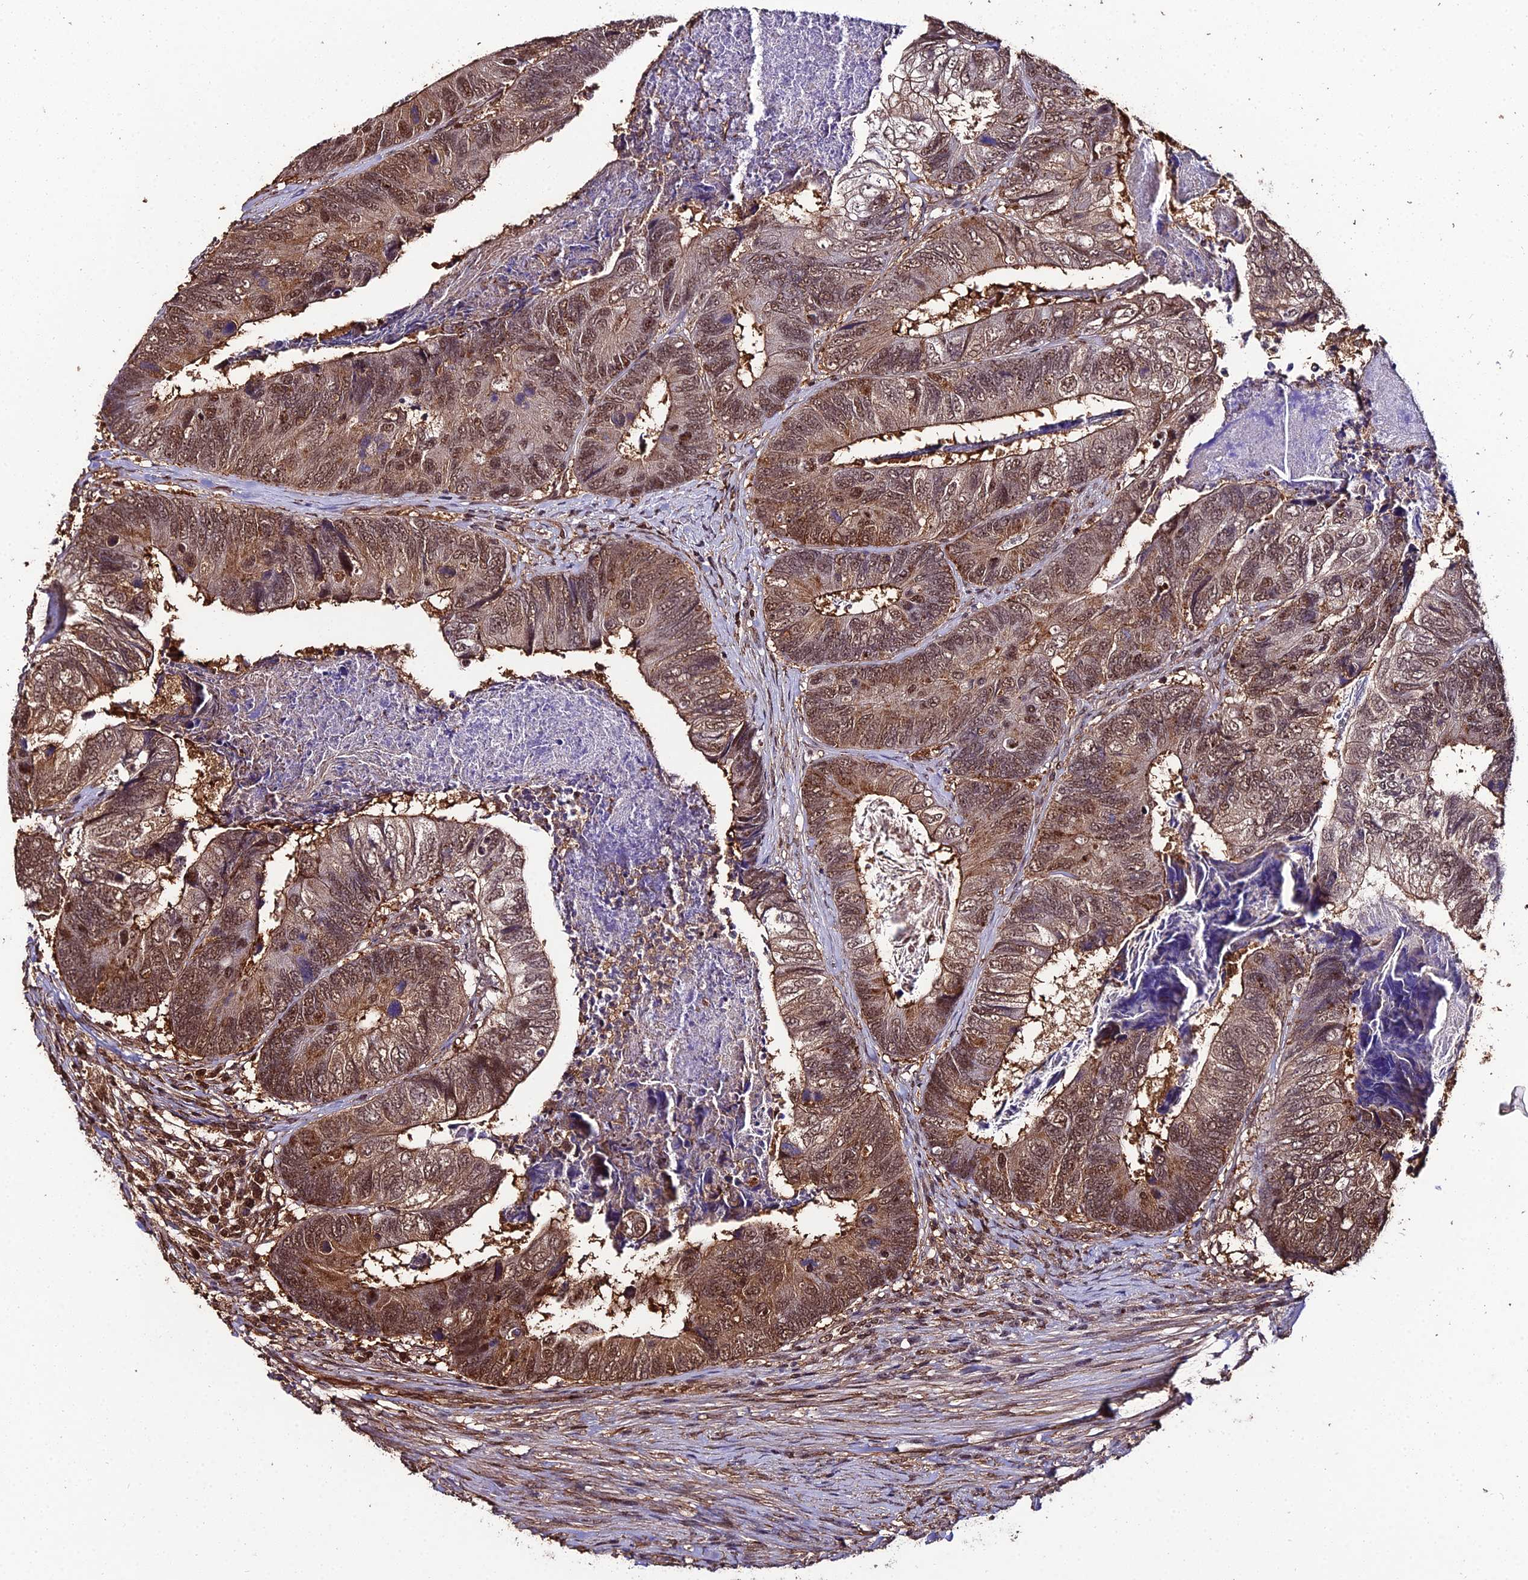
{"staining": {"intensity": "moderate", "quantity": ">75%", "location": "cytoplasmic/membranous,nuclear"}, "tissue": "colorectal cancer", "cell_type": "Tumor cells", "image_type": "cancer", "snomed": [{"axis": "morphology", "description": "Adenocarcinoma, NOS"}, {"axis": "topography", "description": "Colon"}], "caption": "Adenocarcinoma (colorectal) was stained to show a protein in brown. There is medium levels of moderate cytoplasmic/membranous and nuclear staining in approximately >75% of tumor cells.", "gene": "PPP4C", "patient": {"sex": "female", "age": 67}}